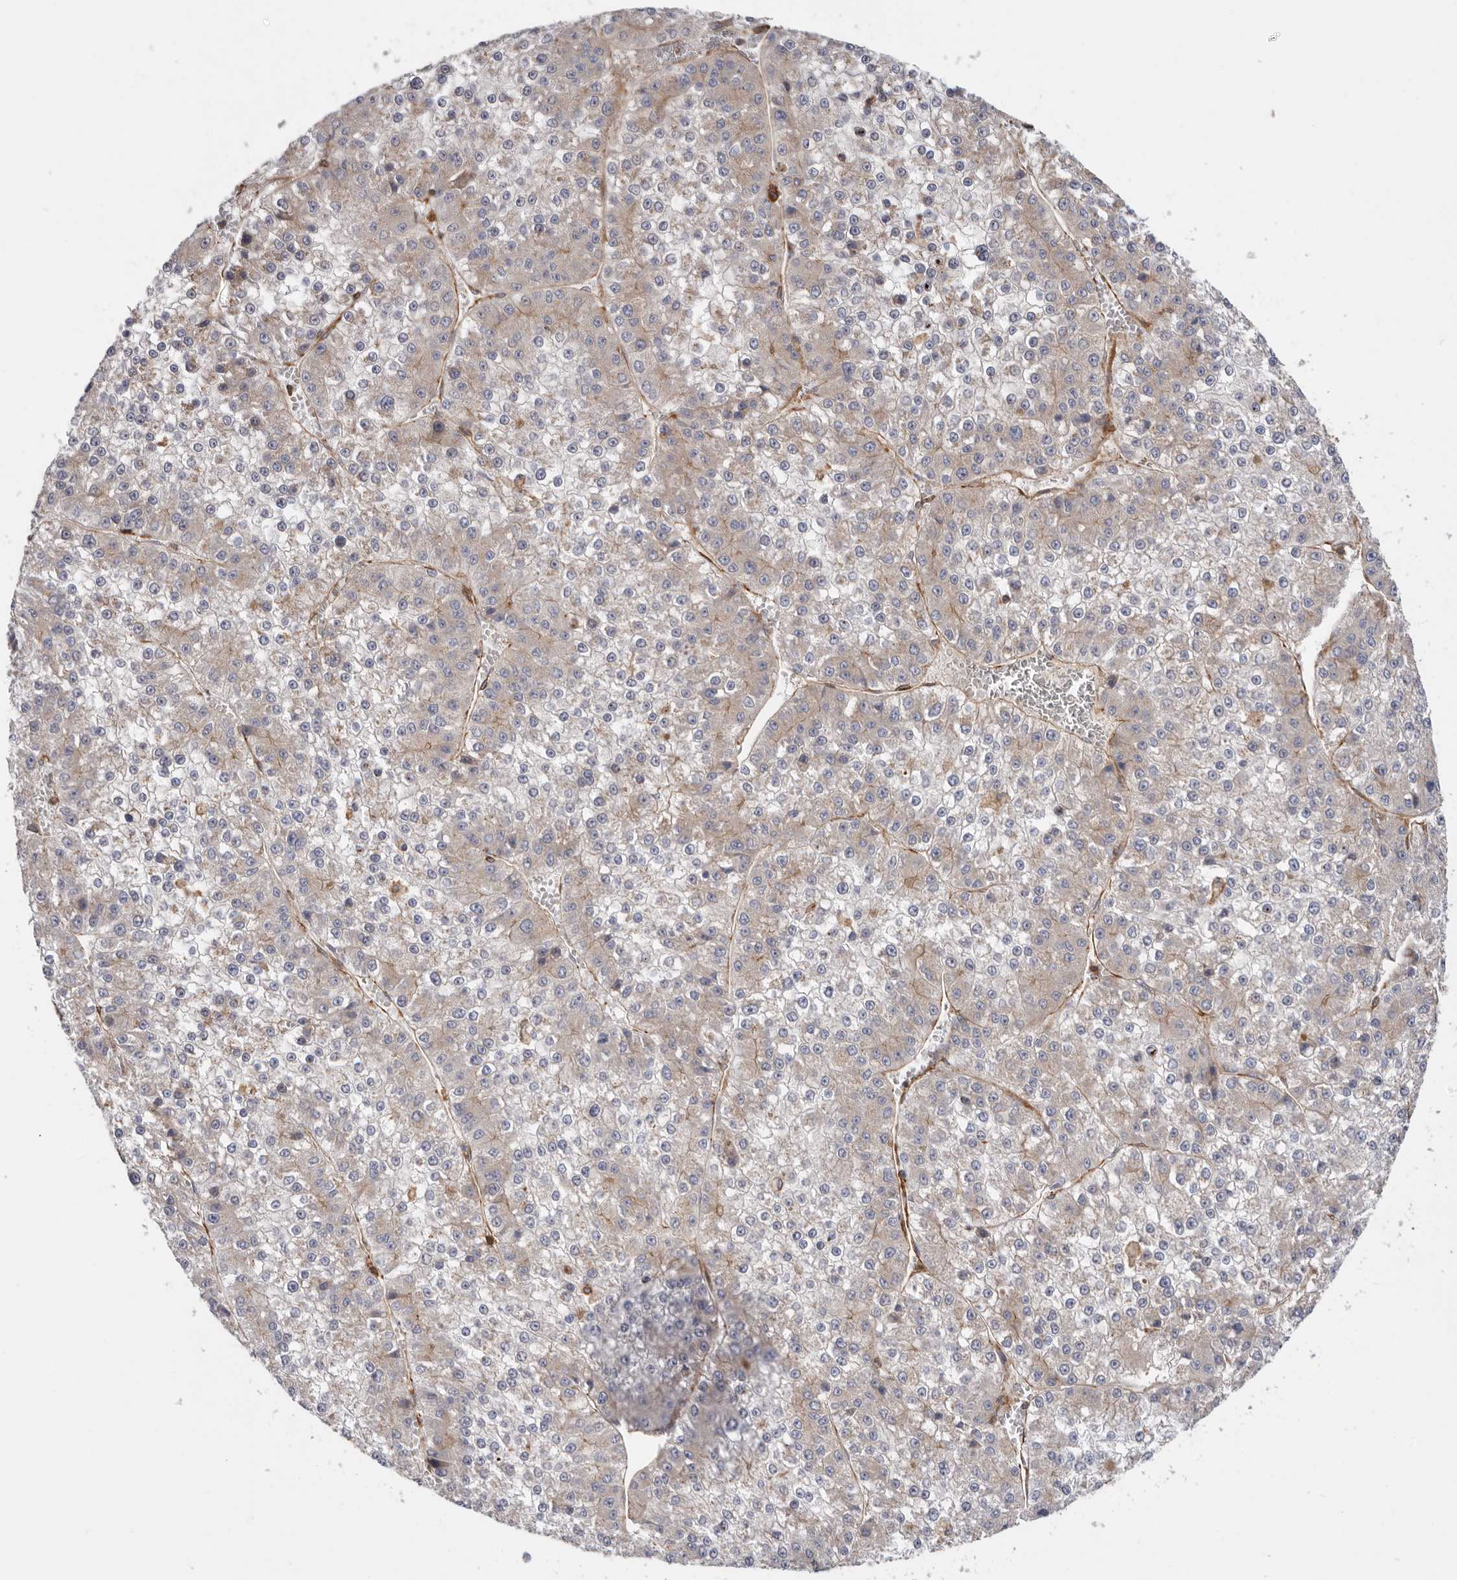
{"staining": {"intensity": "weak", "quantity": "25%-75%", "location": "cytoplasmic/membranous"}, "tissue": "liver cancer", "cell_type": "Tumor cells", "image_type": "cancer", "snomed": [{"axis": "morphology", "description": "Carcinoma, Hepatocellular, NOS"}, {"axis": "topography", "description": "Liver"}], "caption": "Weak cytoplasmic/membranous protein expression is identified in approximately 25%-75% of tumor cells in liver cancer (hepatocellular carcinoma).", "gene": "TMC7", "patient": {"sex": "female", "age": 73}}